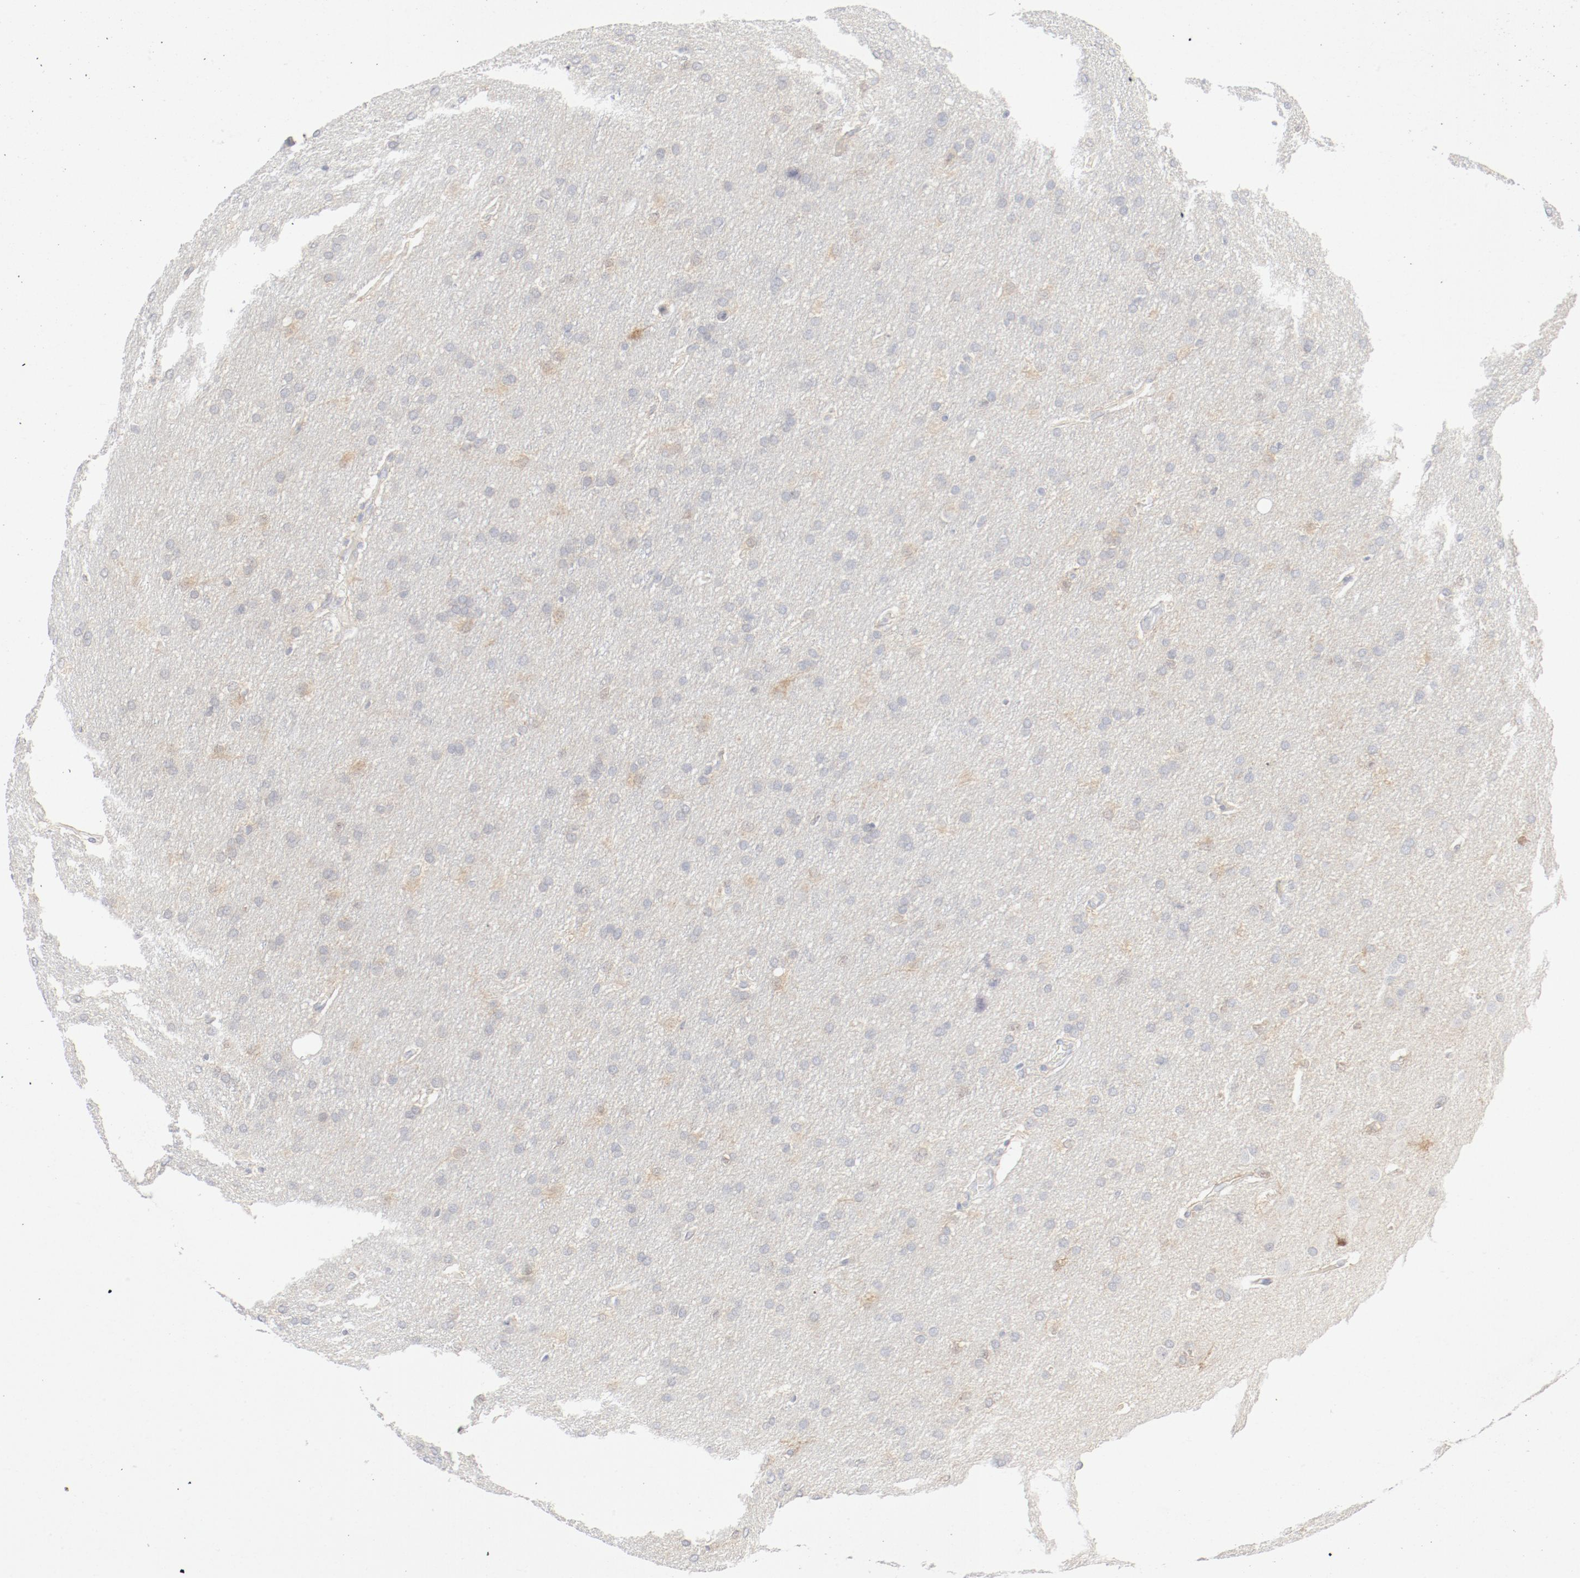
{"staining": {"intensity": "weak", "quantity": "25%-75%", "location": "cytoplasmic/membranous"}, "tissue": "glioma", "cell_type": "Tumor cells", "image_type": "cancer", "snomed": [{"axis": "morphology", "description": "Glioma, malignant, Low grade"}, {"axis": "topography", "description": "Brain"}], "caption": "Weak cytoplasmic/membranous protein staining is seen in approximately 25%-75% of tumor cells in malignant glioma (low-grade). The staining is performed using DAB brown chromogen to label protein expression. The nuclei are counter-stained blue using hematoxylin.", "gene": "PGM1", "patient": {"sex": "female", "age": 32}}